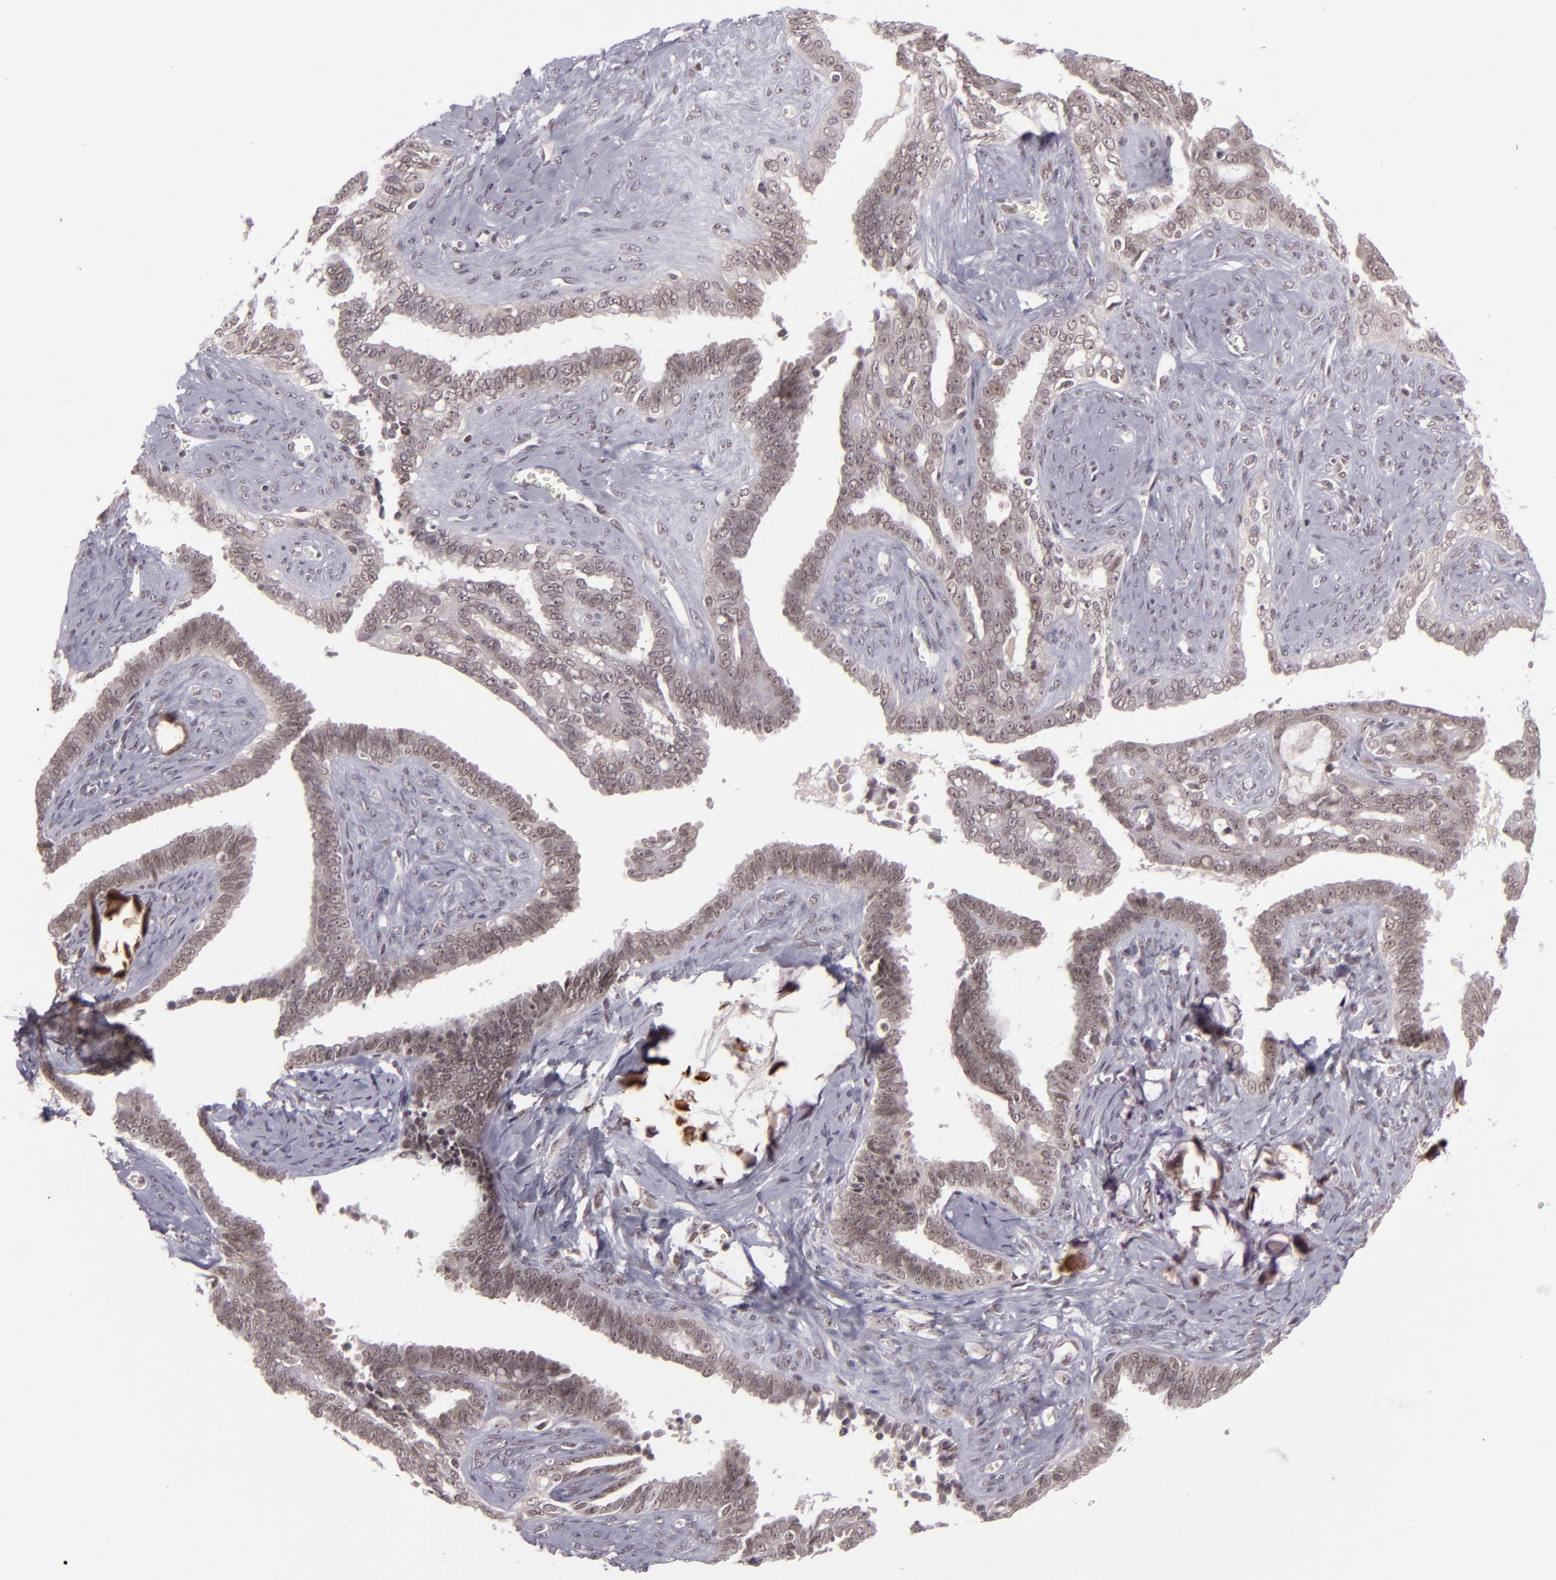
{"staining": {"intensity": "weak", "quantity": ">75%", "location": "nuclear"}, "tissue": "ovarian cancer", "cell_type": "Tumor cells", "image_type": "cancer", "snomed": [{"axis": "morphology", "description": "Cystadenocarcinoma, serous, NOS"}, {"axis": "topography", "description": "Ovary"}], "caption": "A brown stain shows weak nuclear expression of a protein in human serous cystadenocarcinoma (ovarian) tumor cells.", "gene": "ZFX", "patient": {"sex": "female", "age": 71}}